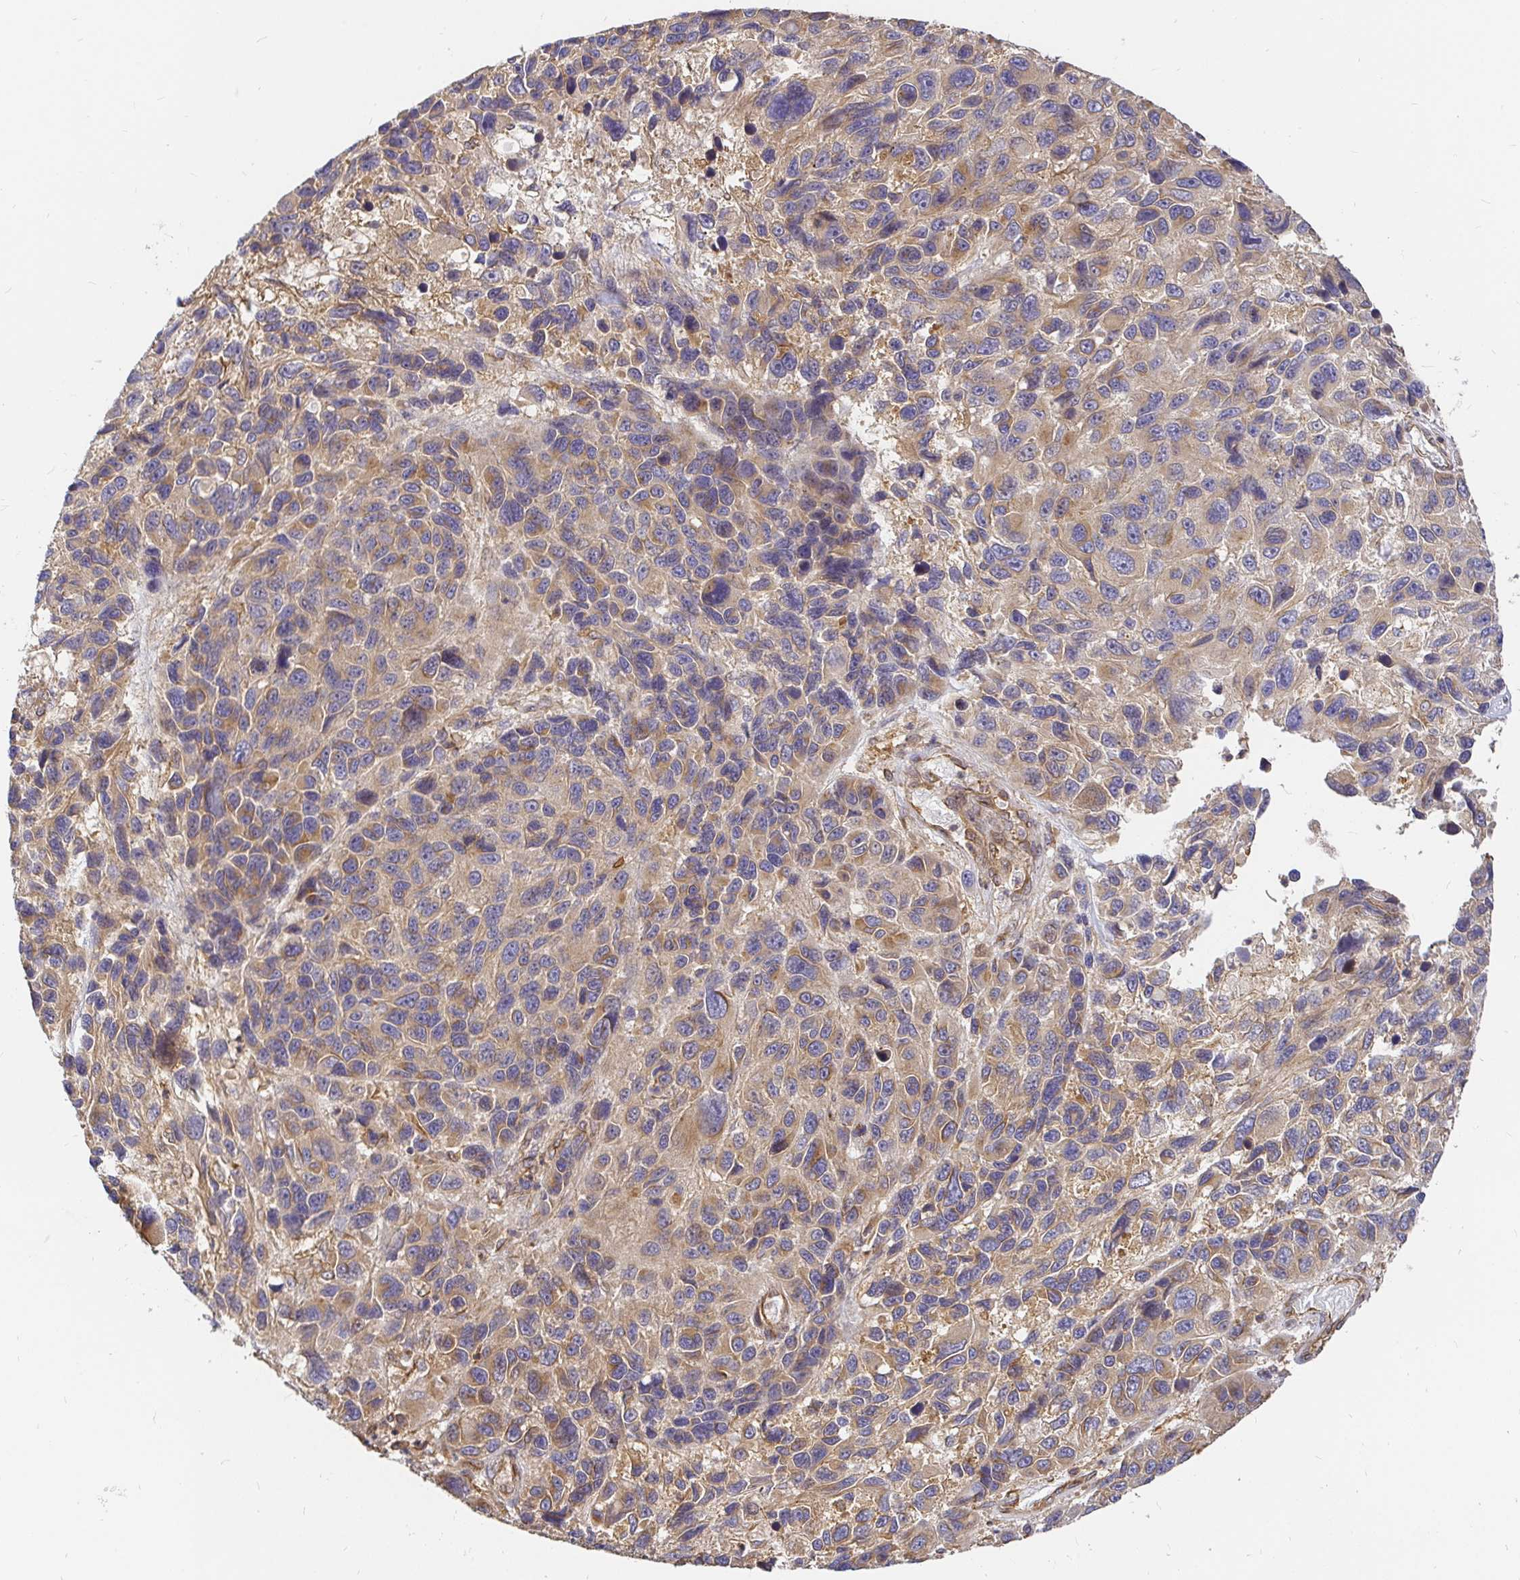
{"staining": {"intensity": "weak", "quantity": "25%-75%", "location": "cytoplasmic/membranous"}, "tissue": "melanoma", "cell_type": "Tumor cells", "image_type": "cancer", "snomed": [{"axis": "morphology", "description": "Malignant melanoma, NOS"}, {"axis": "topography", "description": "Skin"}], "caption": "This micrograph demonstrates malignant melanoma stained with immunohistochemistry to label a protein in brown. The cytoplasmic/membranous of tumor cells show weak positivity for the protein. Nuclei are counter-stained blue.", "gene": "KIF5B", "patient": {"sex": "male", "age": 53}}